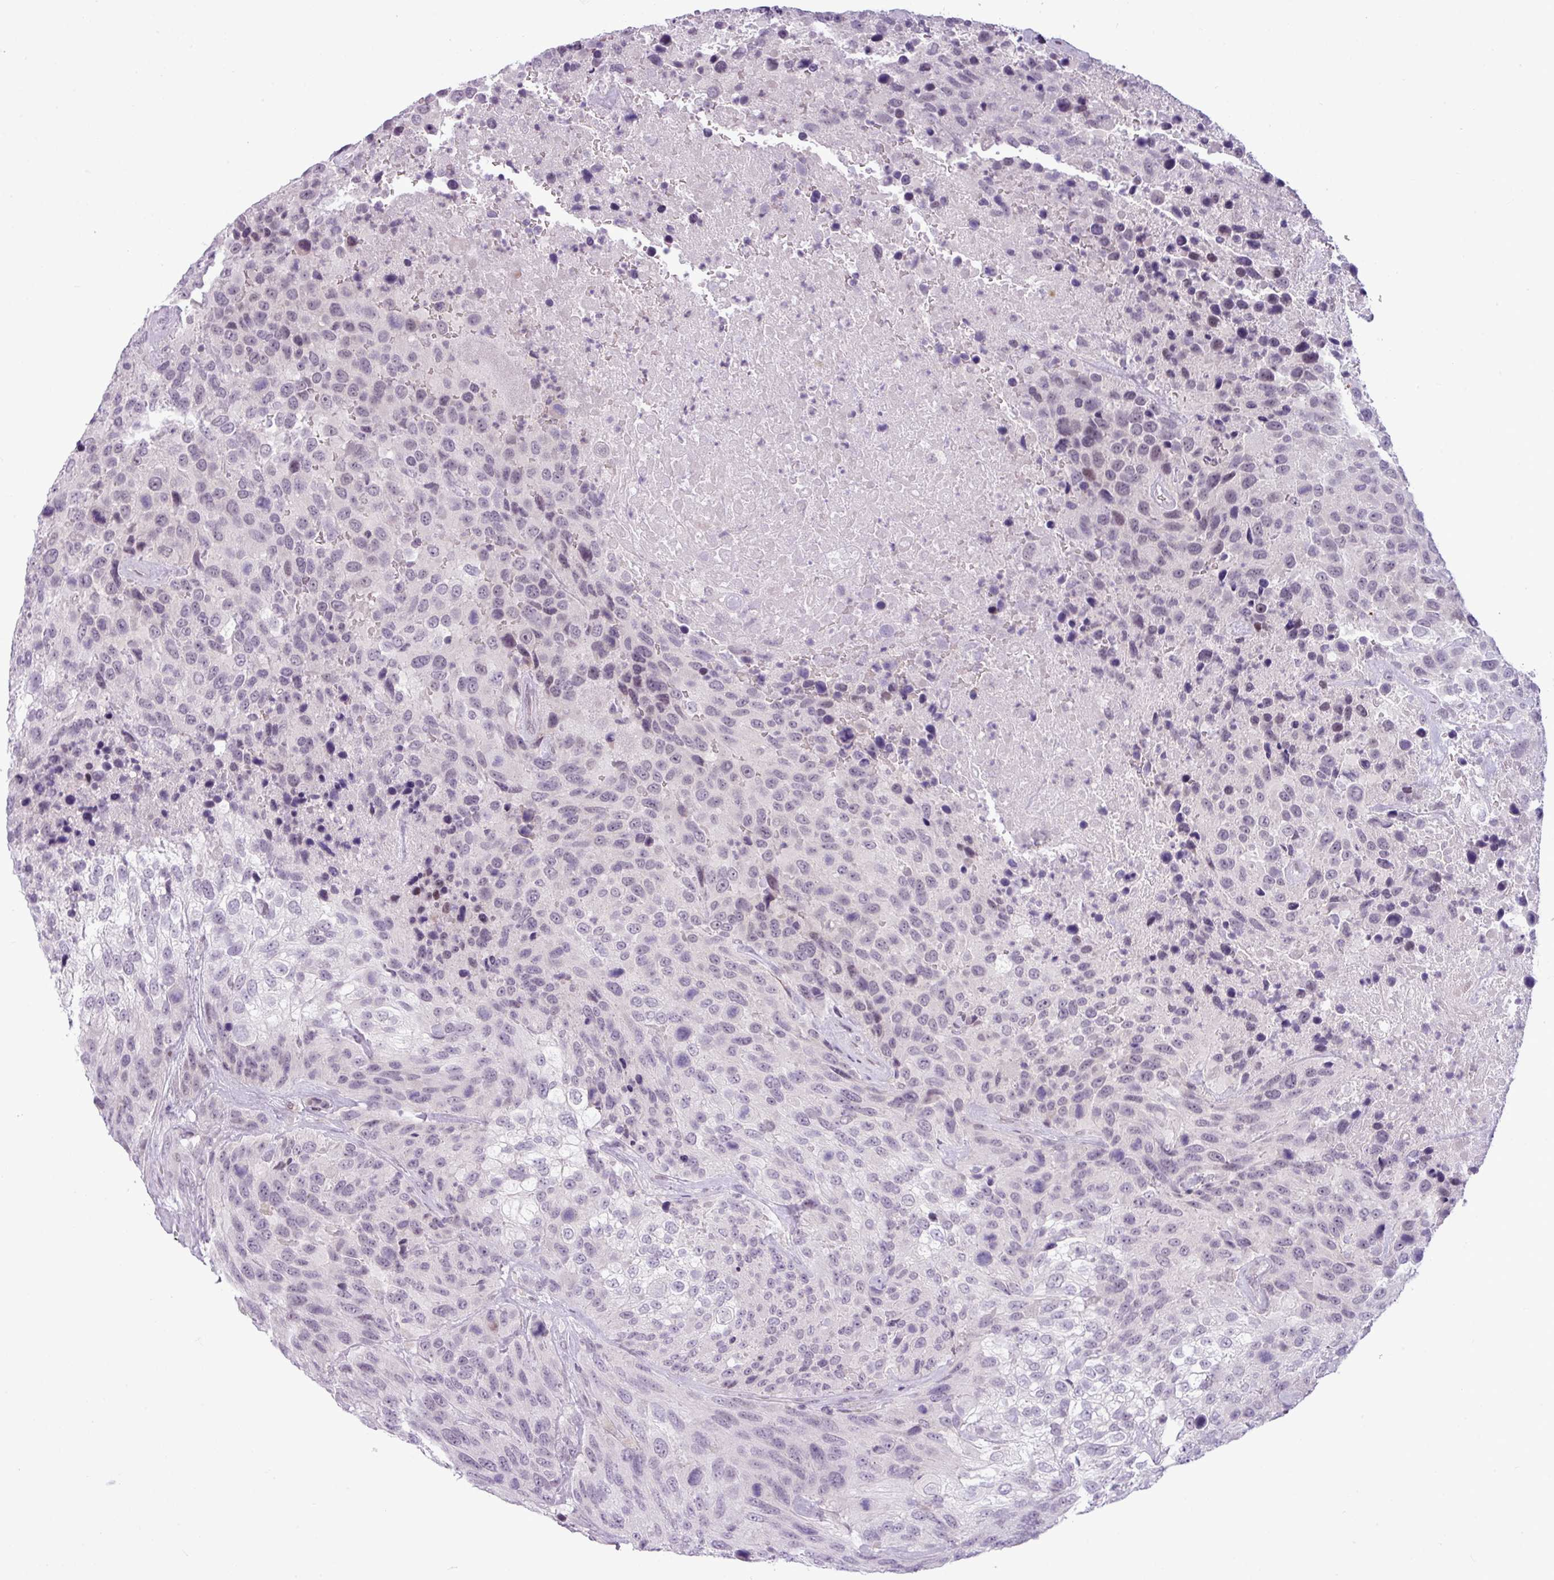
{"staining": {"intensity": "negative", "quantity": "none", "location": "none"}, "tissue": "urothelial cancer", "cell_type": "Tumor cells", "image_type": "cancer", "snomed": [{"axis": "morphology", "description": "Urothelial carcinoma, High grade"}, {"axis": "topography", "description": "Urinary bladder"}], "caption": "DAB (3,3'-diaminobenzidine) immunohistochemical staining of urothelial cancer shows no significant expression in tumor cells. Brightfield microscopy of IHC stained with DAB (3,3'-diaminobenzidine) (brown) and hematoxylin (blue), captured at high magnification.", "gene": "SLC66A2", "patient": {"sex": "female", "age": 70}}